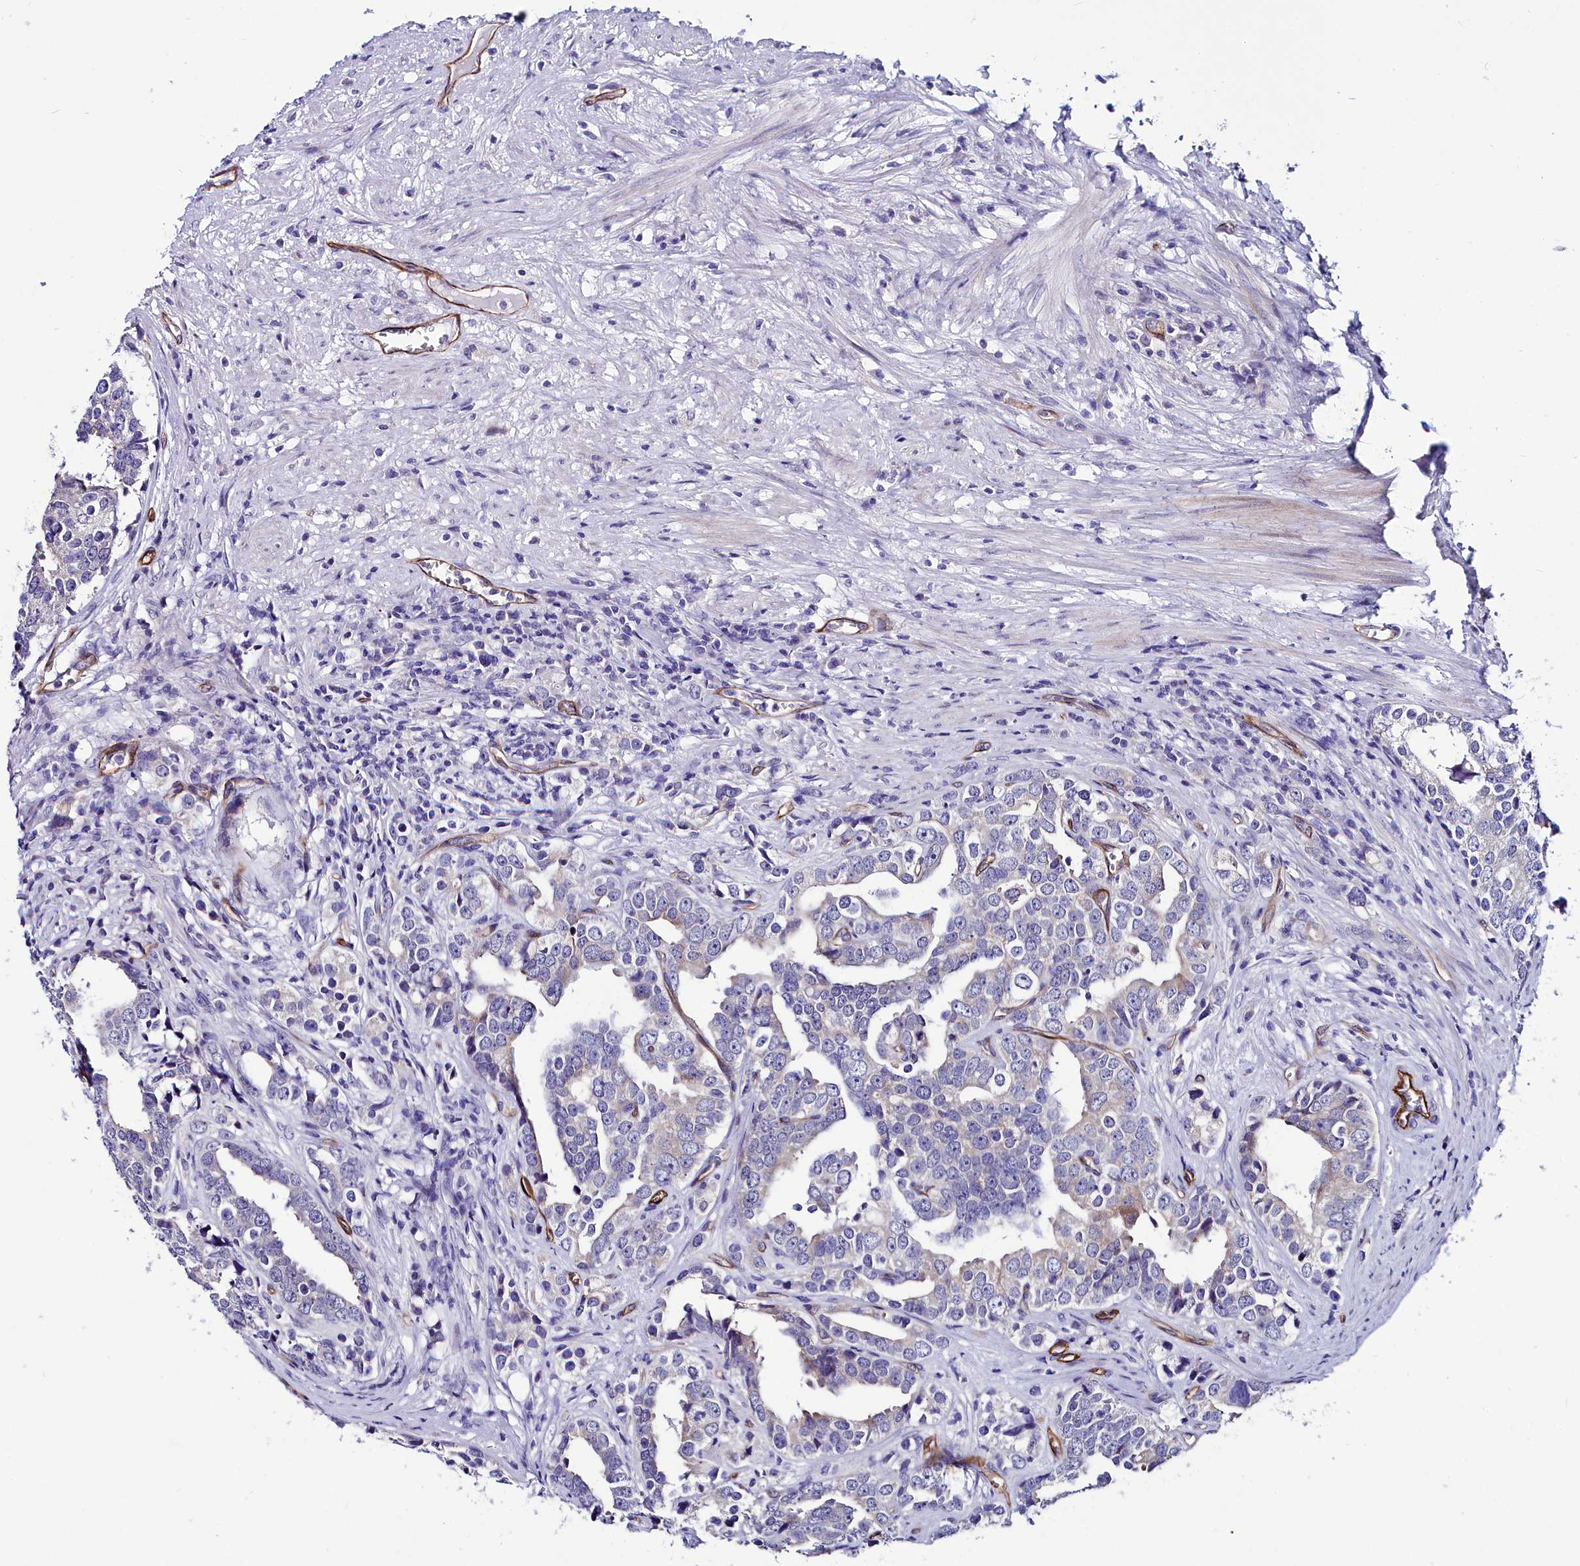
{"staining": {"intensity": "negative", "quantity": "none", "location": "none"}, "tissue": "prostate cancer", "cell_type": "Tumor cells", "image_type": "cancer", "snomed": [{"axis": "morphology", "description": "Adenocarcinoma, High grade"}, {"axis": "topography", "description": "Prostate"}], "caption": "Immunohistochemistry (IHC) image of human prostate high-grade adenocarcinoma stained for a protein (brown), which shows no positivity in tumor cells.", "gene": "CYP4F11", "patient": {"sex": "male", "age": 71}}